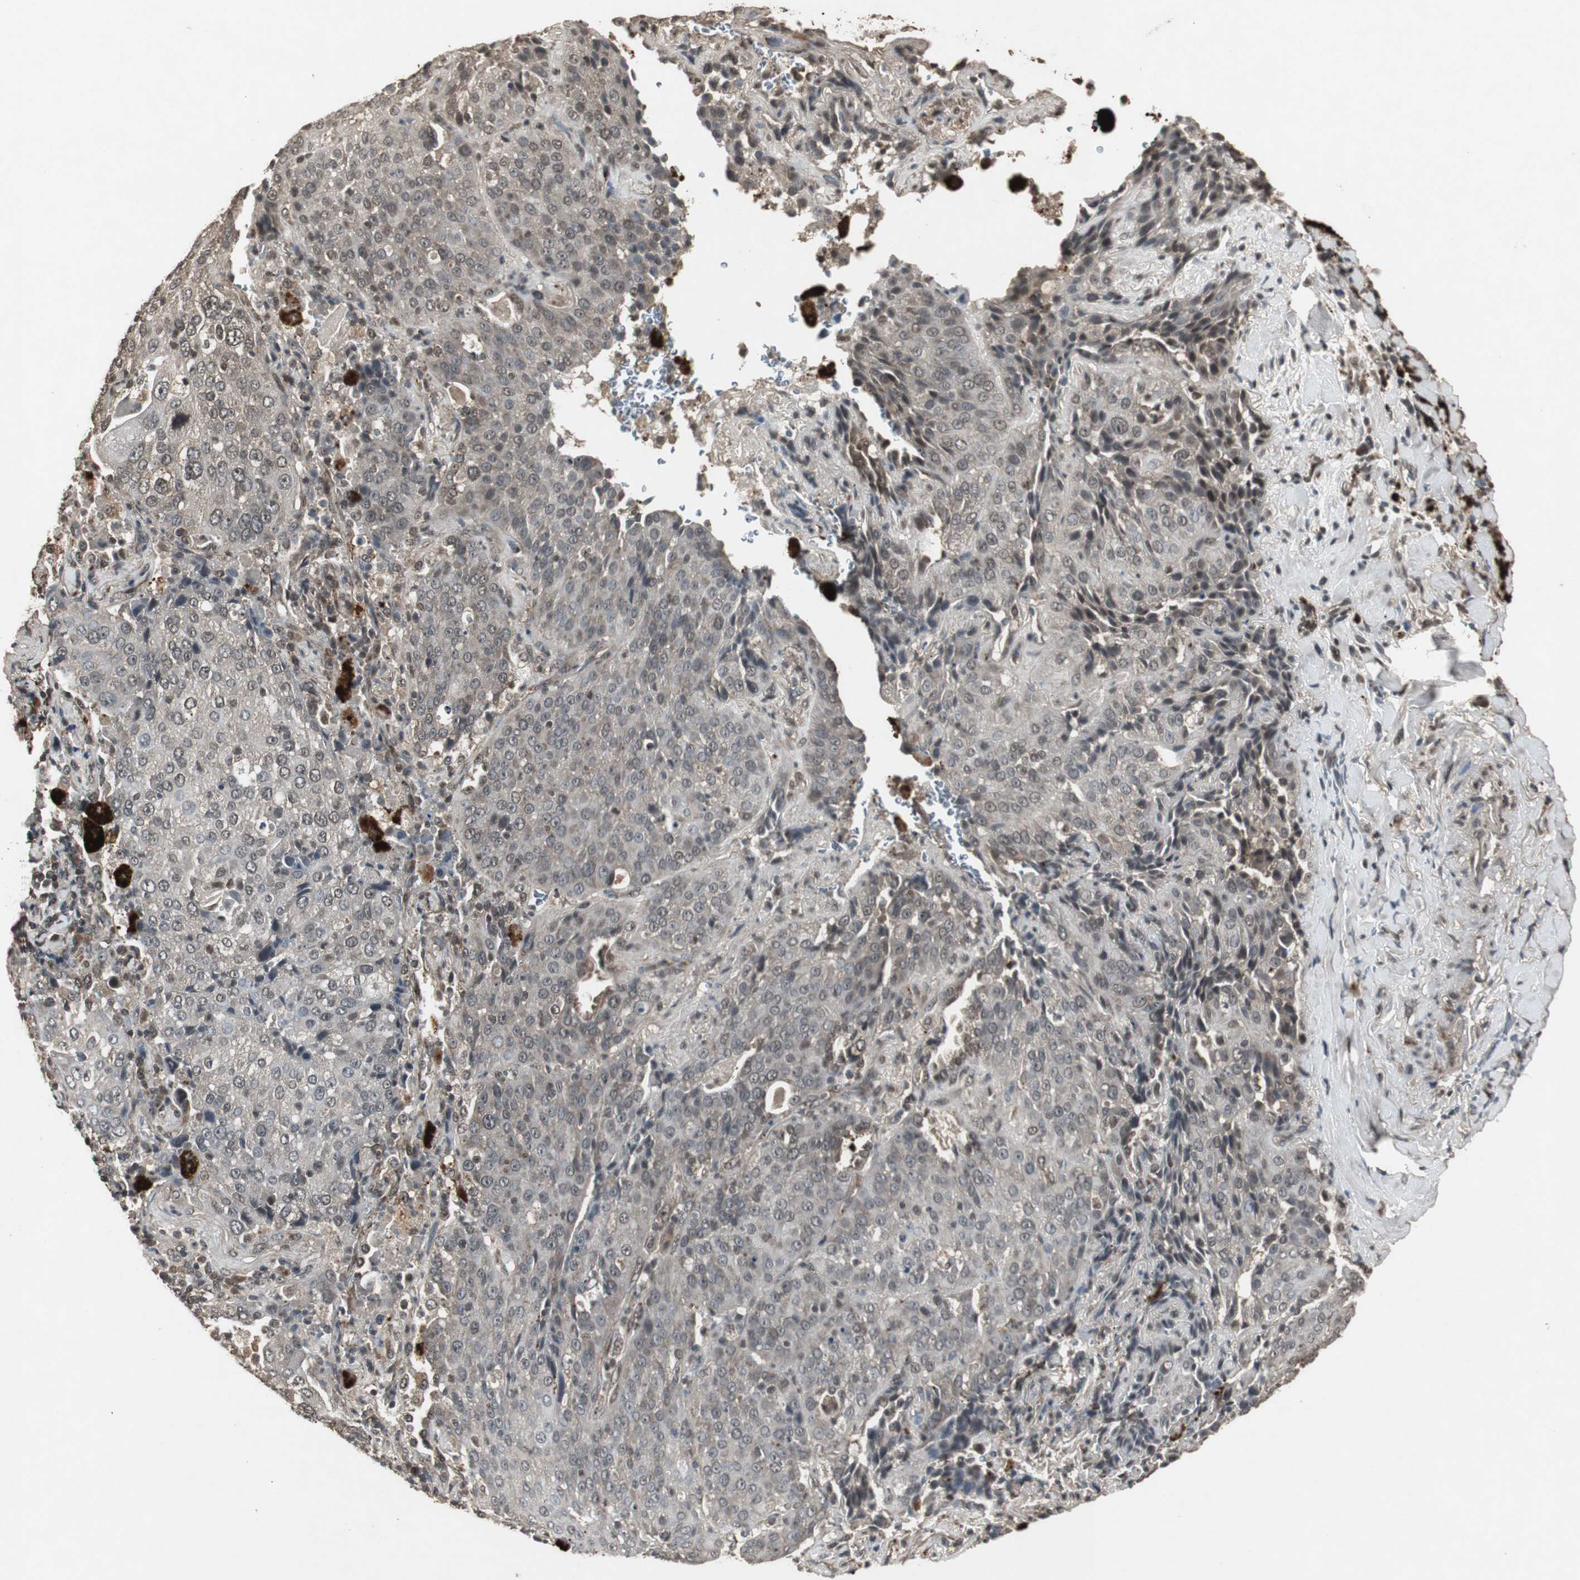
{"staining": {"intensity": "weak", "quantity": ">75%", "location": "cytoplasmic/membranous,nuclear"}, "tissue": "lung cancer", "cell_type": "Tumor cells", "image_type": "cancer", "snomed": [{"axis": "morphology", "description": "Squamous cell carcinoma, NOS"}, {"axis": "topography", "description": "Lung"}], "caption": "Approximately >75% of tumor cells in lung squamous cell carcinoma exhibit weak cytoplasmic/membranous and nuclear protein expression as visualized by brown immunohistochemical staining.", "gene": "EMX1", "patient": {"sex": "male", "age": 54}}